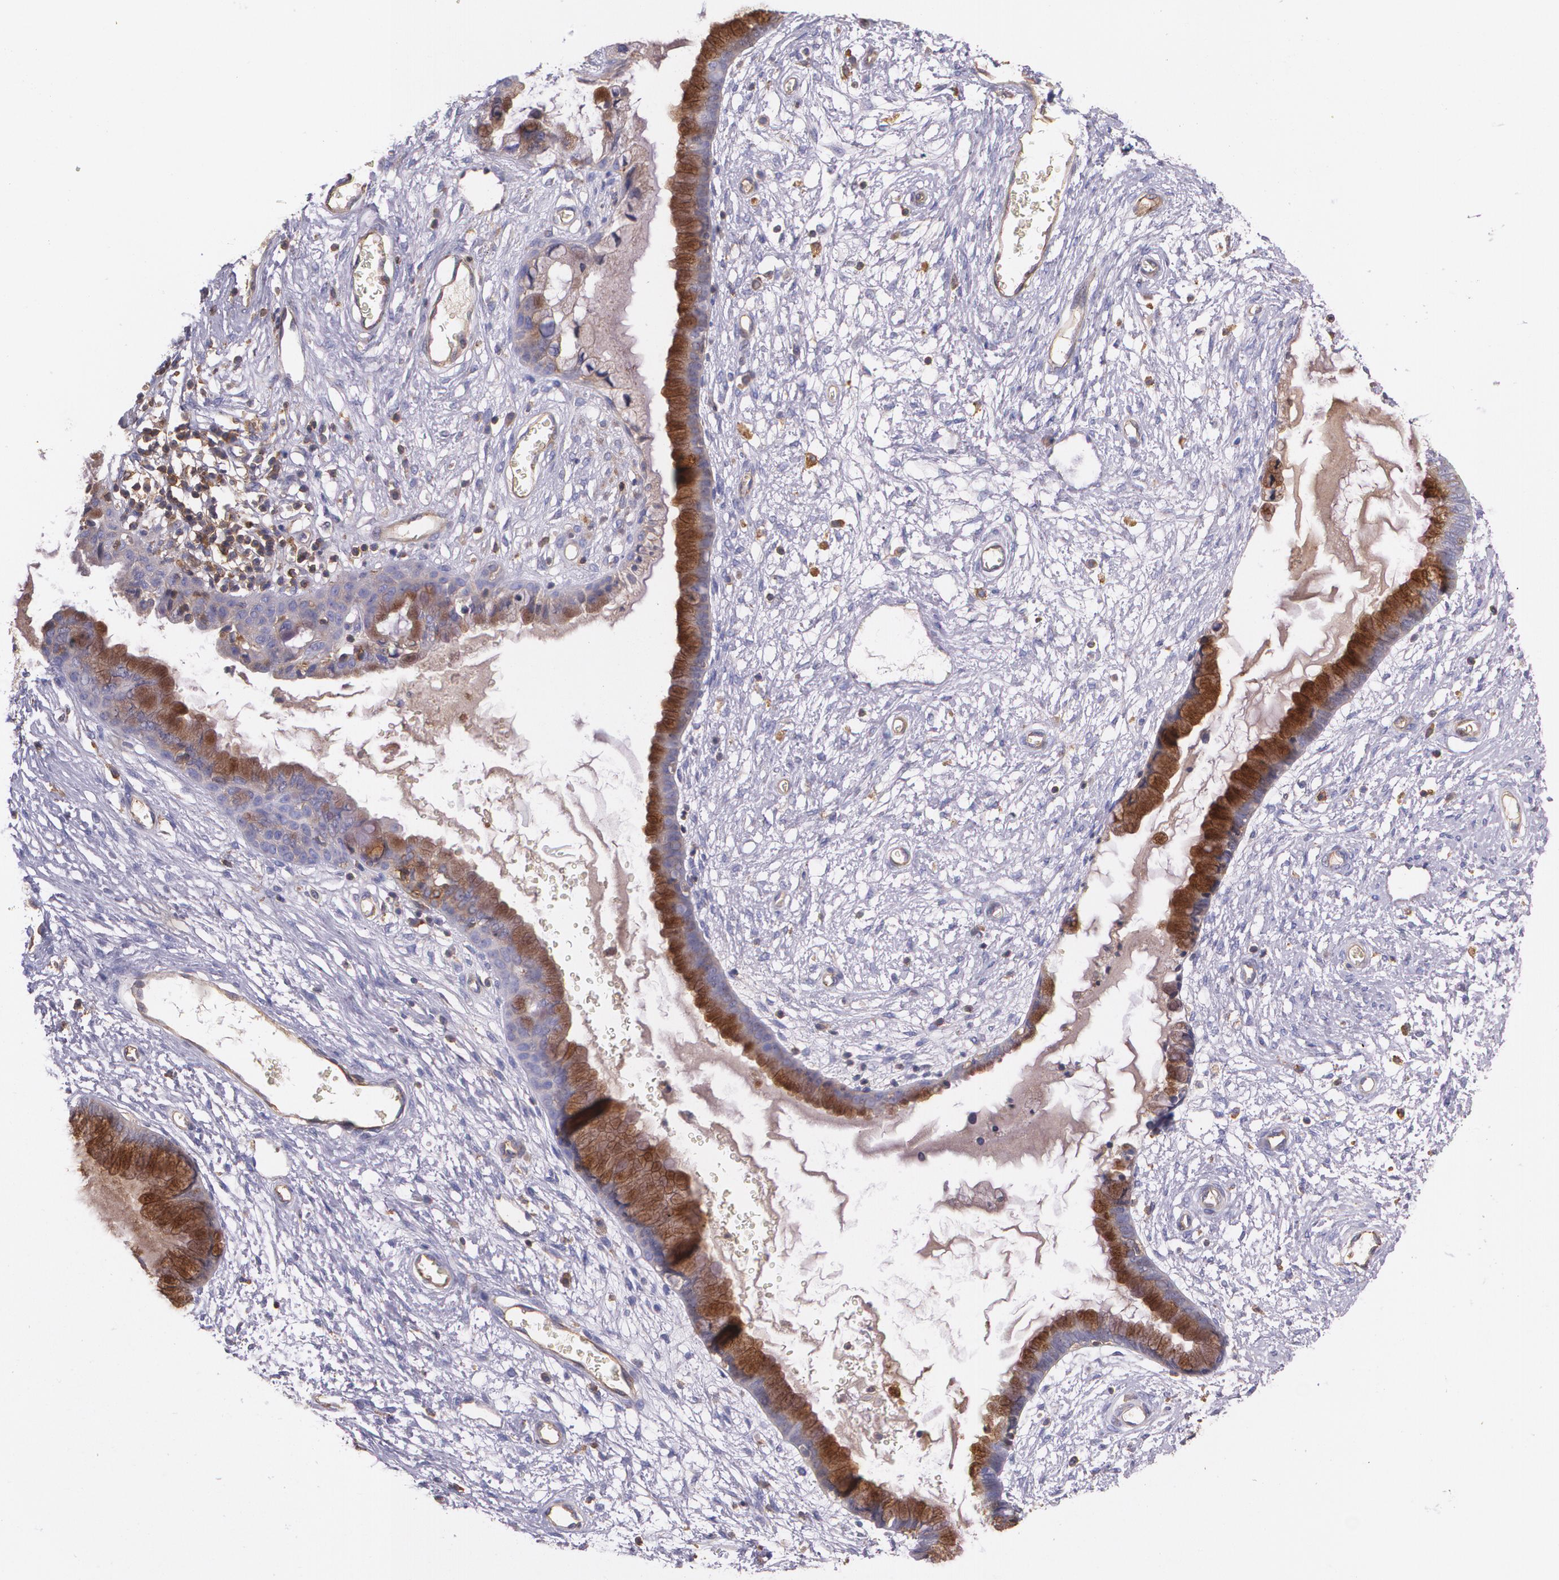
{"staining": {"intensity": "moderate", "quantity": ">75%", "location": "cytoplasmic/membranous"}, "tissue": "cervix", "cell_type": "Glandular cells", "image_type": "normal", "snomed": [{"axis": "morphology", "description": "Normal tissue, NOS"}, {"axis": "topography", "description": "Cervix"}], "caption": "Benign cervix reveals moderate cytoplasmic/membranous staining in approximately >75% of glandular cells, visualized by immunohistochemistry.", "gene": "B2M", "patient": {"sex": "female", "age": 55}}